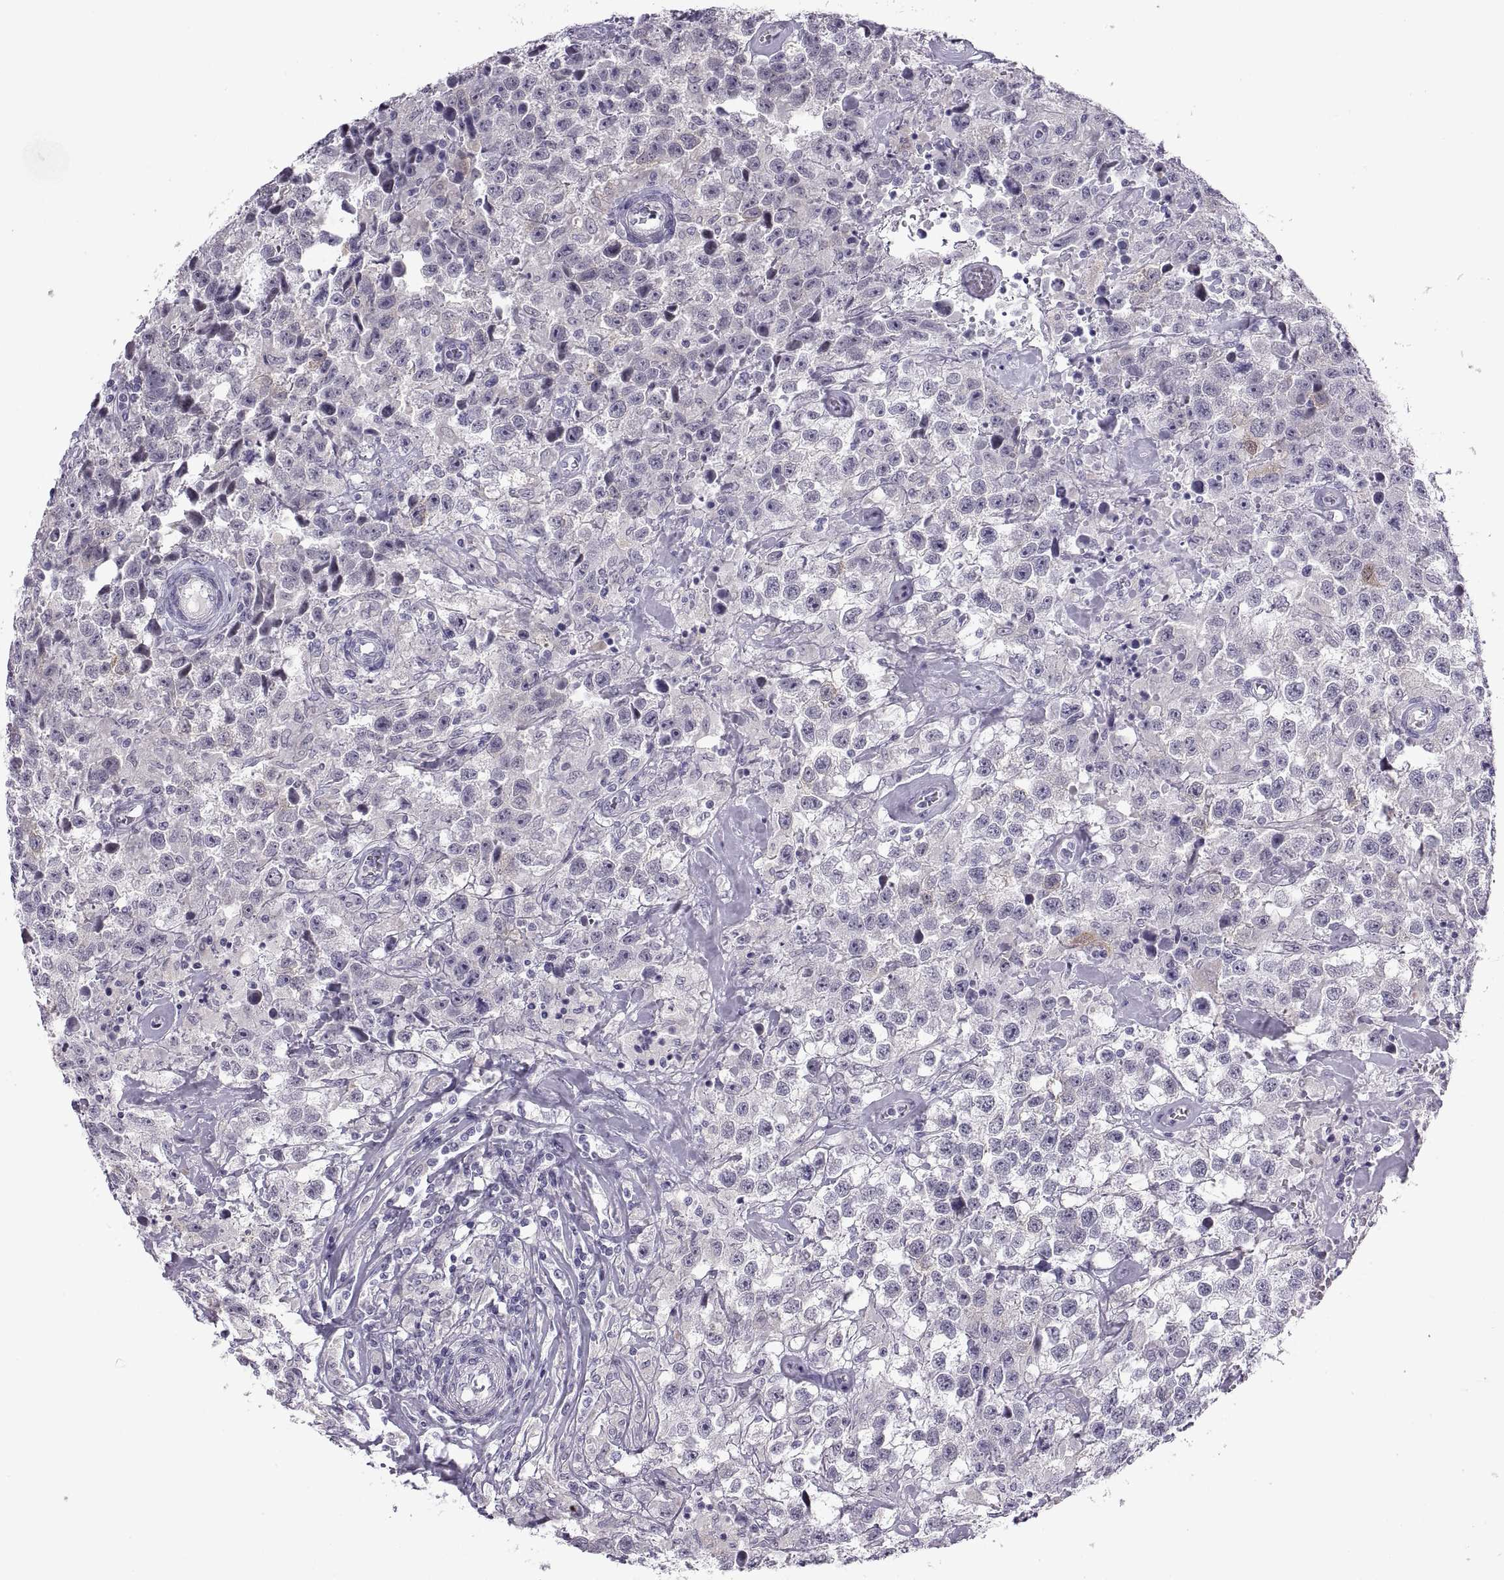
{"staining": {"intensity": "weak", "quantity": "<25%", "location": "cytoplasmic/membranous"}, "tissue": "testis cancer", "cell_type": "Tumor cells", "image_type": "cancer", "snomed": [{"axis": "morphology", "description": "Seminoma, NOS"}, {"axis": "topography", "description": "Testis"}], "caption": "Immunohistochemistry (IHC) of testis cancer (seminoma) reveals no staining in tumor cells. Nuclei are stained in blue.", "gene": "C3orf22", "patient": {"sex": "male", "age": 43}}